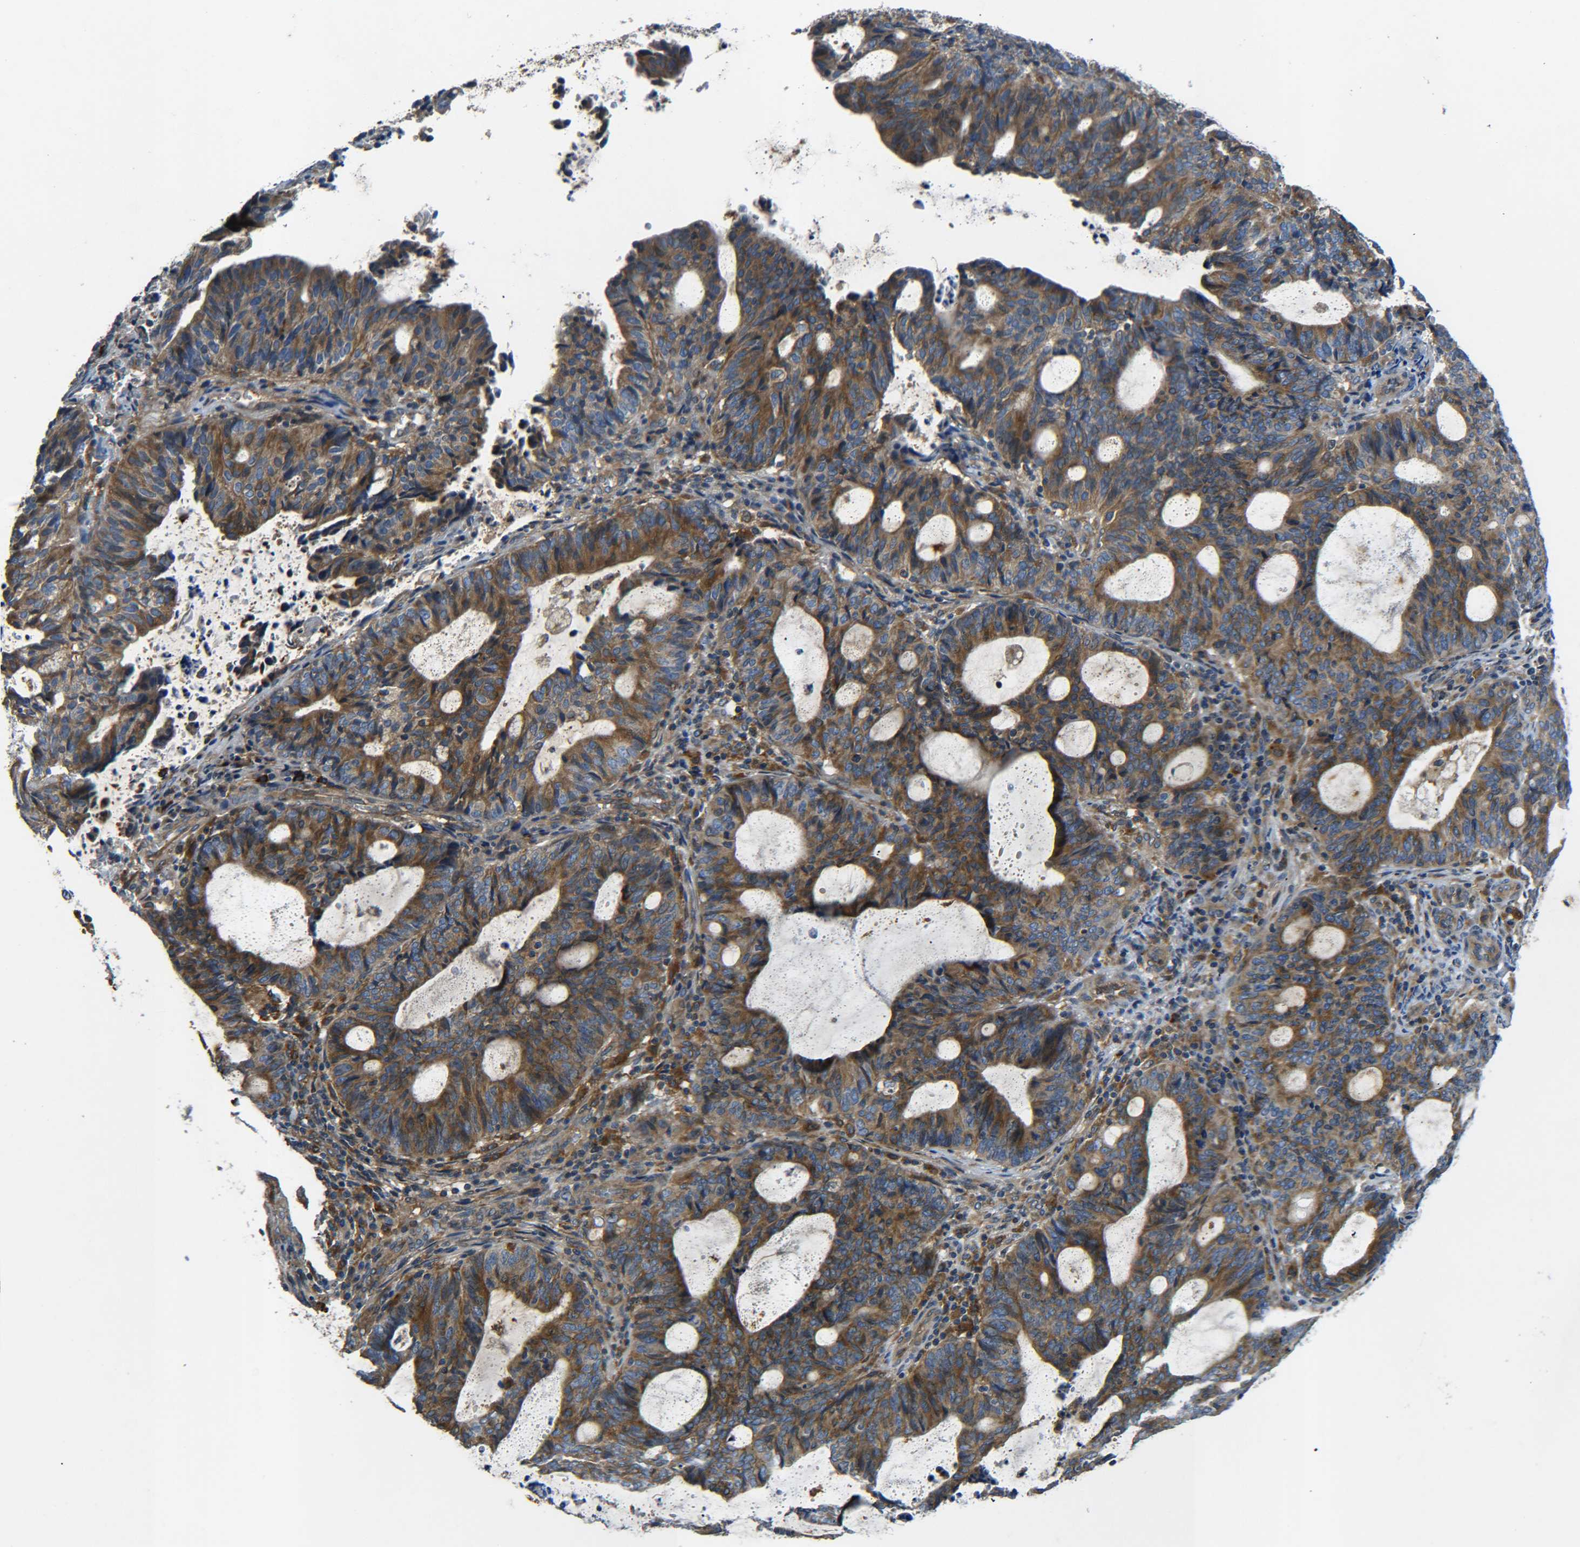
{"staining": {"intensity": "strong", "quantity": ">75%", "location": "cytoplasmic/membranous"}, "tissue": "endometrial cancer", "cell_type": "Tumor cells", "image_type": "cancer", "snomed": [{"axis": "morphology", "description": "Adenocarcinoma, NOS"}, {"axis": "topography", "description": "Uterus"}], "caption": "Protein expression by immunohistochemistry displays strong cytoplasmic/membranous expression in approximately >75% of tumor cells in endometrial cancer (adenocarcinoma).", "gene": "RAB1B", "patient": {"sex": "female", "age": 83}}